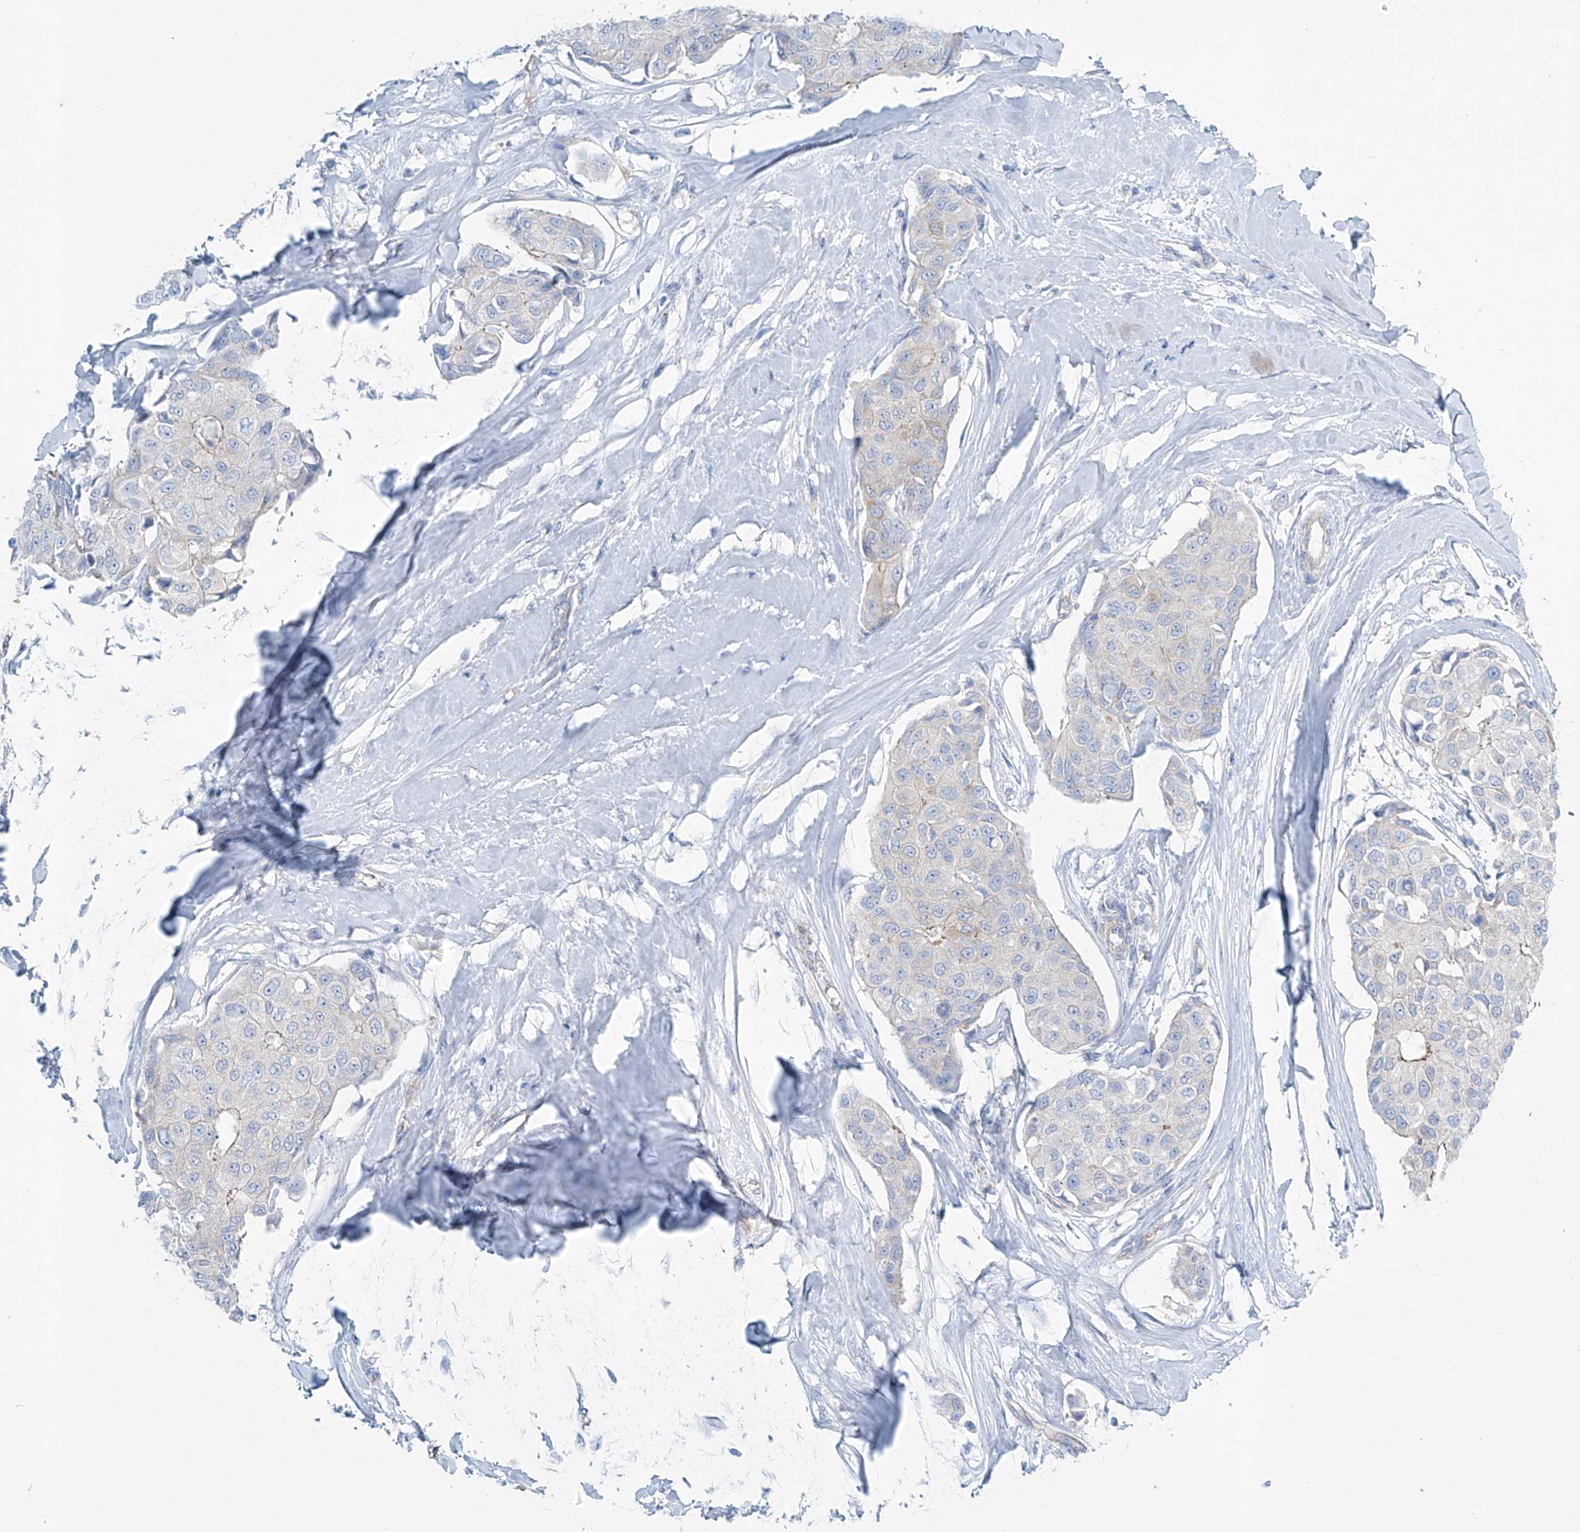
{"staining": {"intensity": "negative", "quantity": "none", "location": "none"}, "tissue": "breast cancer", "cell_type": "Tumor cells", "image_type": "cancer", "snomed": [{"axis": "morphology", "description": "Duct carcinoma"}, {"axis": "topography", "description": "Breast"}], "caption": "This is an immunohistochemistry histopathology image of breast cancer (infiltrating ductal carcinoma). There is no expression in tumor cells.", "gene": "MAGI1", "patient": {"sex": "female", "age": 80}}